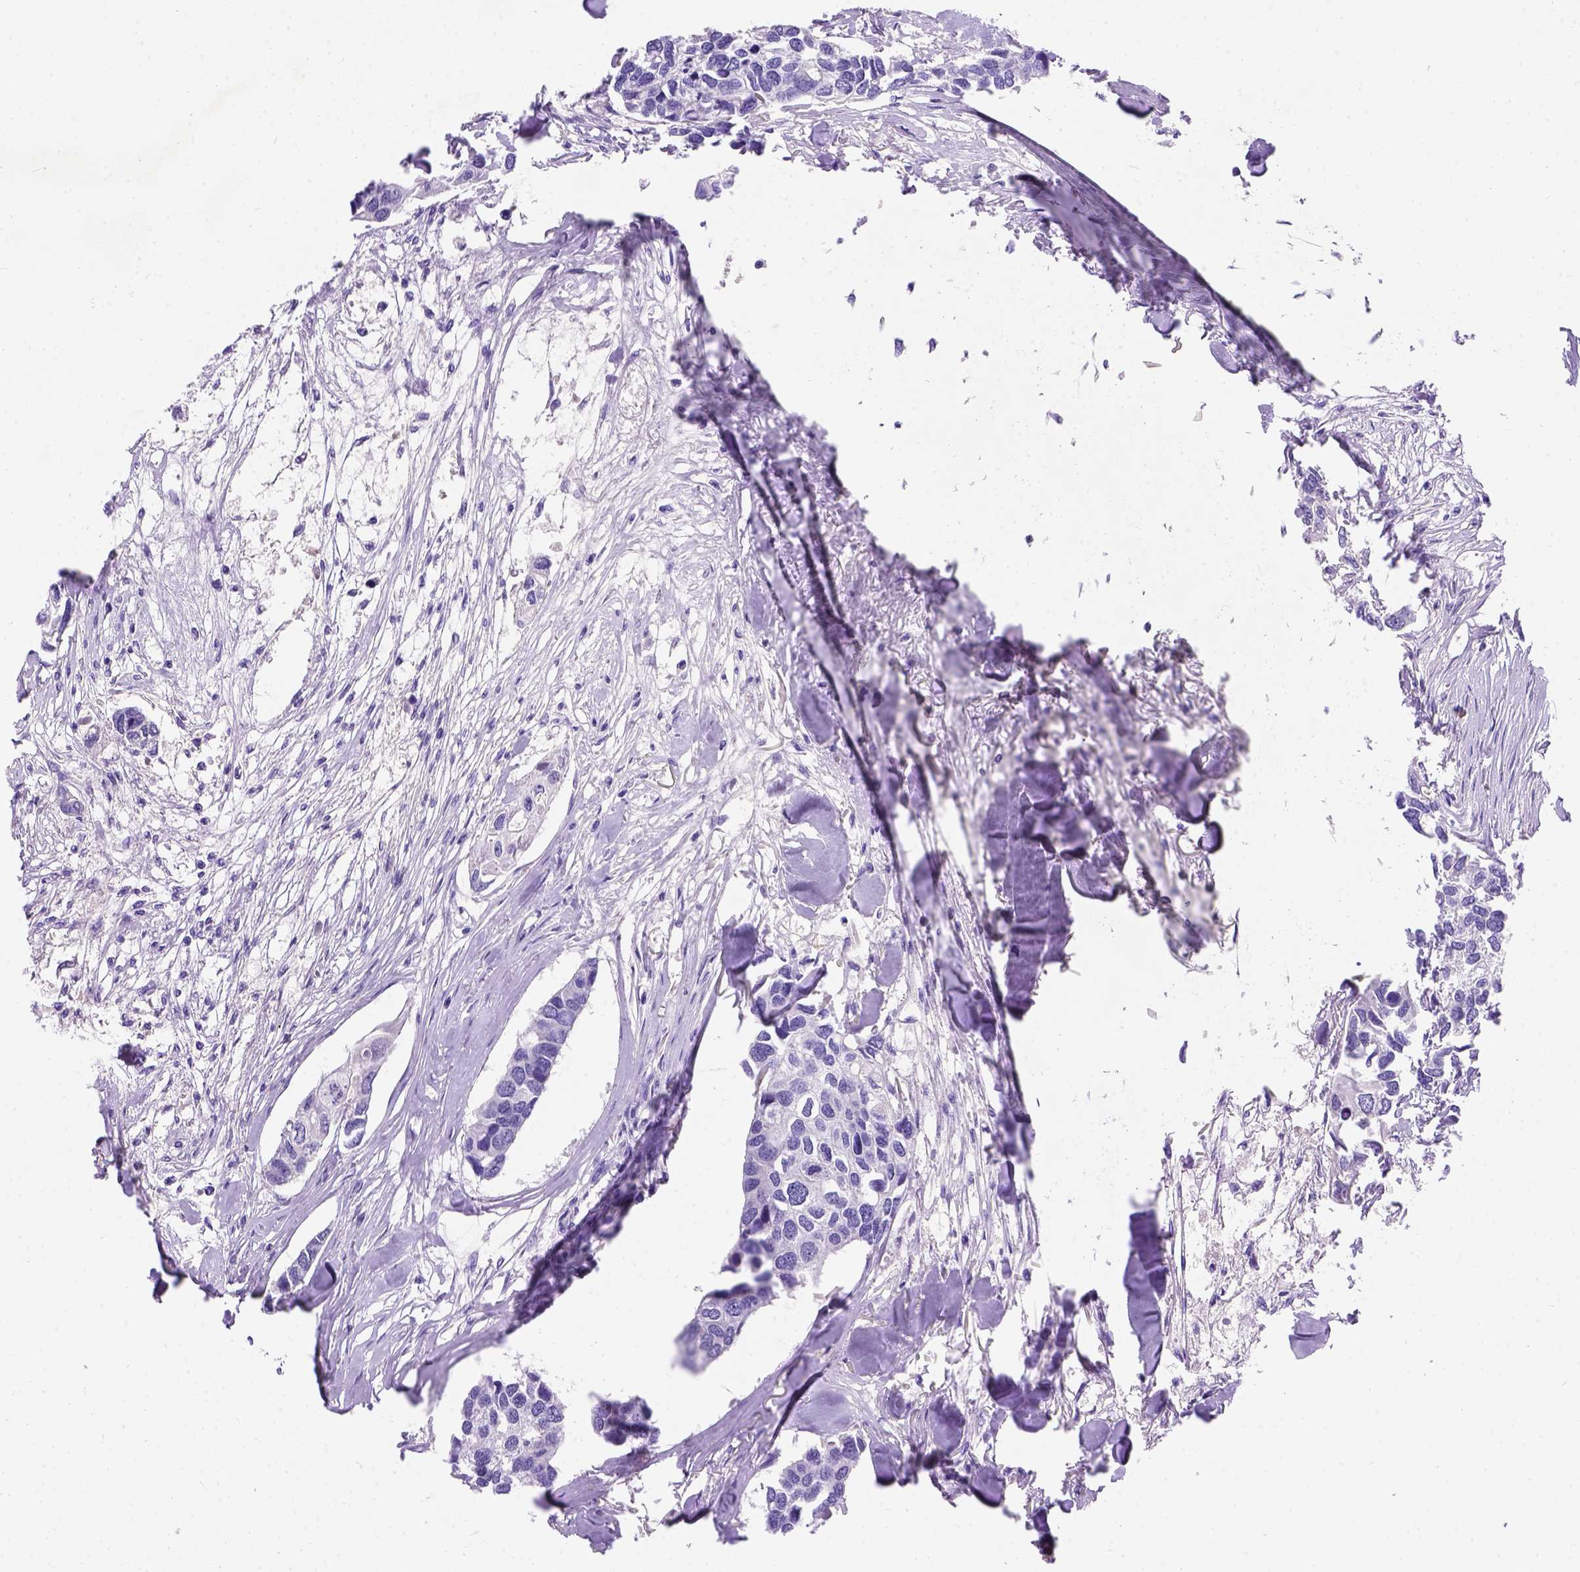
{"staining": {"intensity": "negative", "quantity": "none", "location": "none"}, "tissue": "breast cancer", "cell_type": "Tumor cells", "image_type": "cancer", "snomed": [{"axis": "morphology", "description": "Duct carcinoma"}, {"axis": "topography", "description": "Breast"}], "caption": "This is an immunohistochemistry micrograph of human breast cancer. There is no expression in tumor cells.", "gene": "FAM81B", "patient": {"sex": "female", "age": 83}}